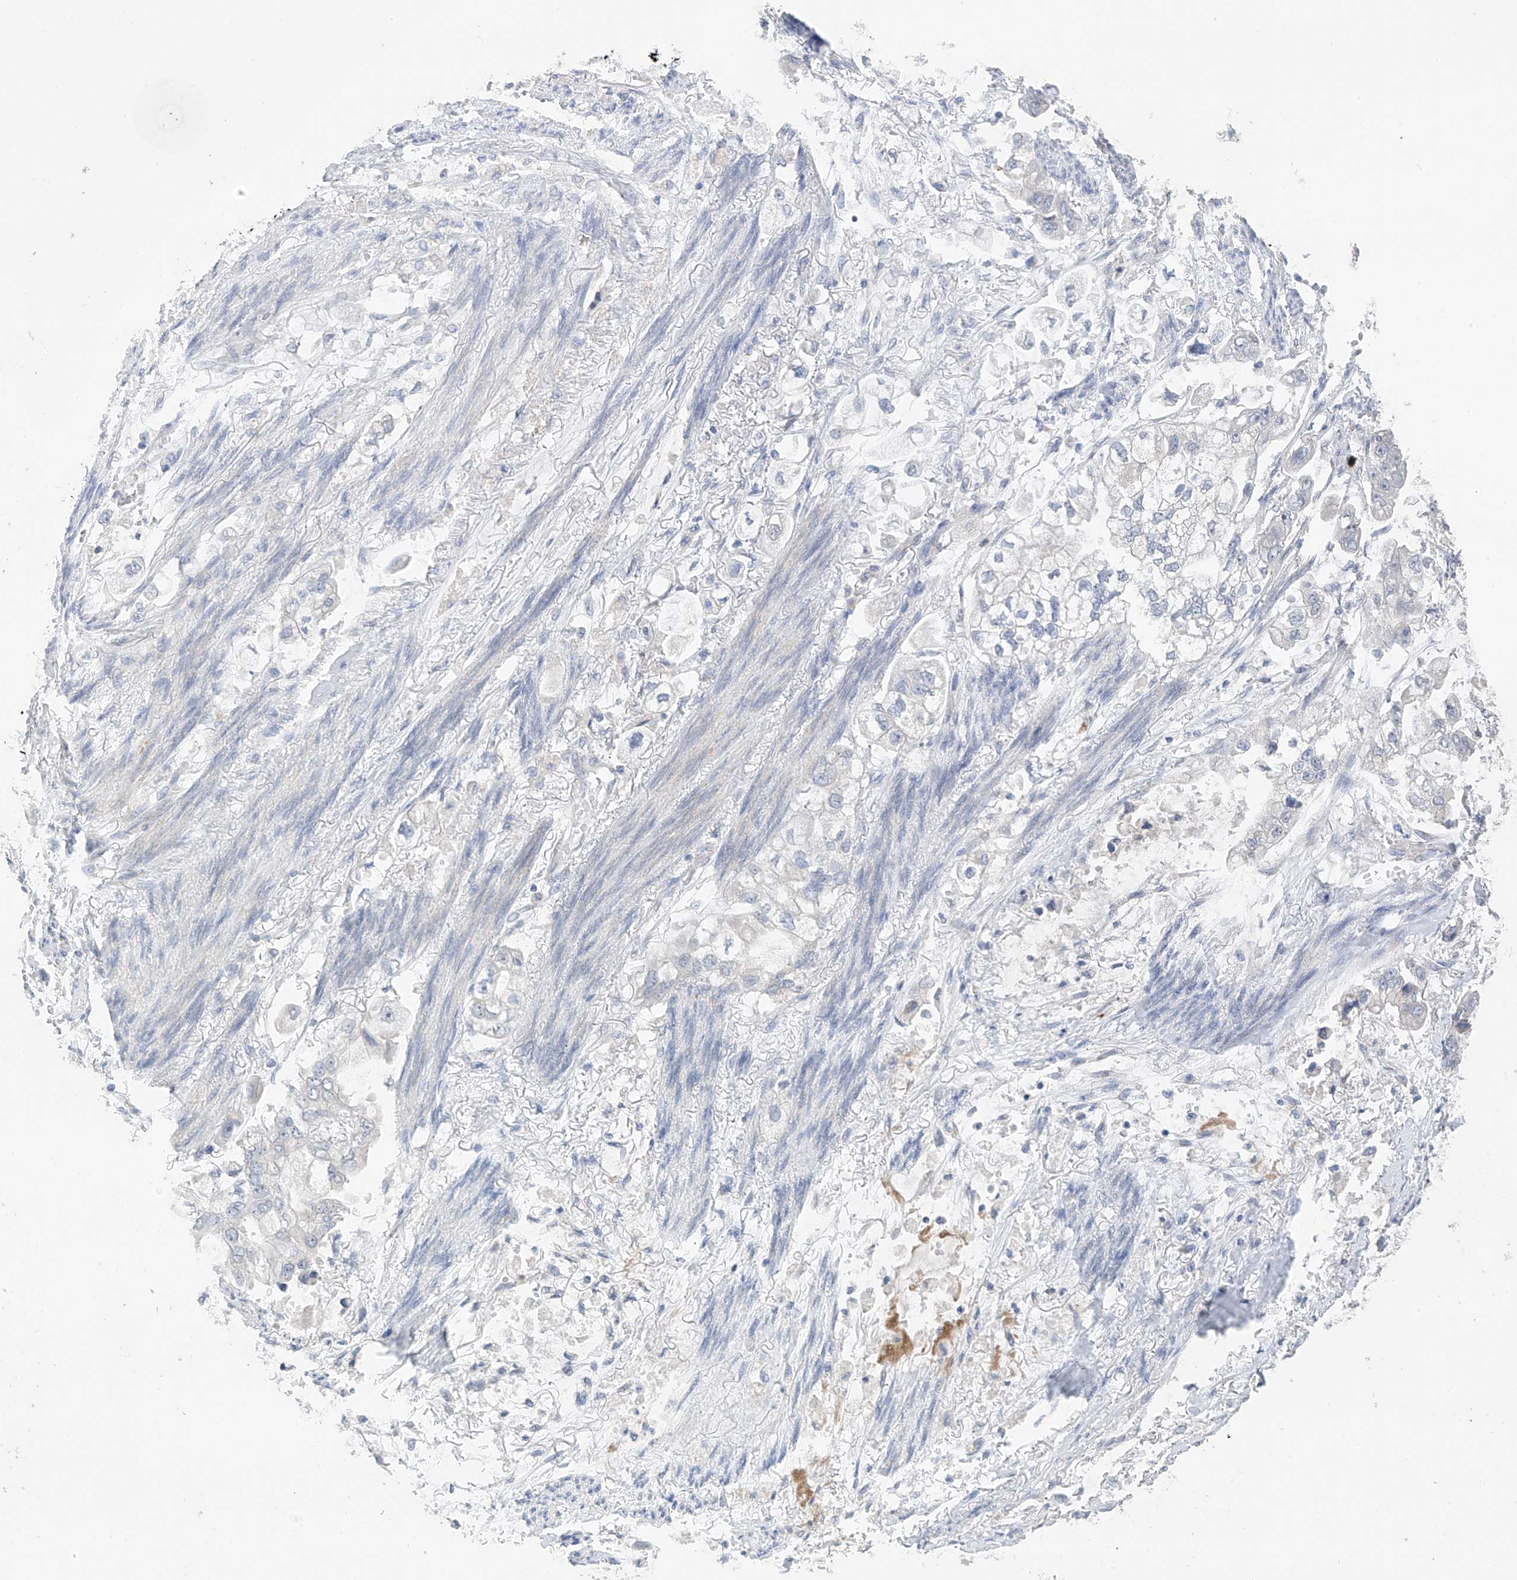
{"staining": {"intensity": "negative", "quantity": "none", "location": "none"}, "tissue": "stomach cancer", "cell_type": "Tumor cells", "image_type": "cancer", "snomed": [{"axis": "morphology", "description": "Adenocarcinoma, NOS"}, {"axis": "topography", "description": "Stomach"}], "caption": "A histopathology image of adenocarcinoma (stomach) stained for a protein reveals no brown staining in tumor cells. (DAB immunohistochemistry (IHC) with hematoxylin counter stain).", "gene": "NALCN", "patient": {"sex": "male", "age": 62}}